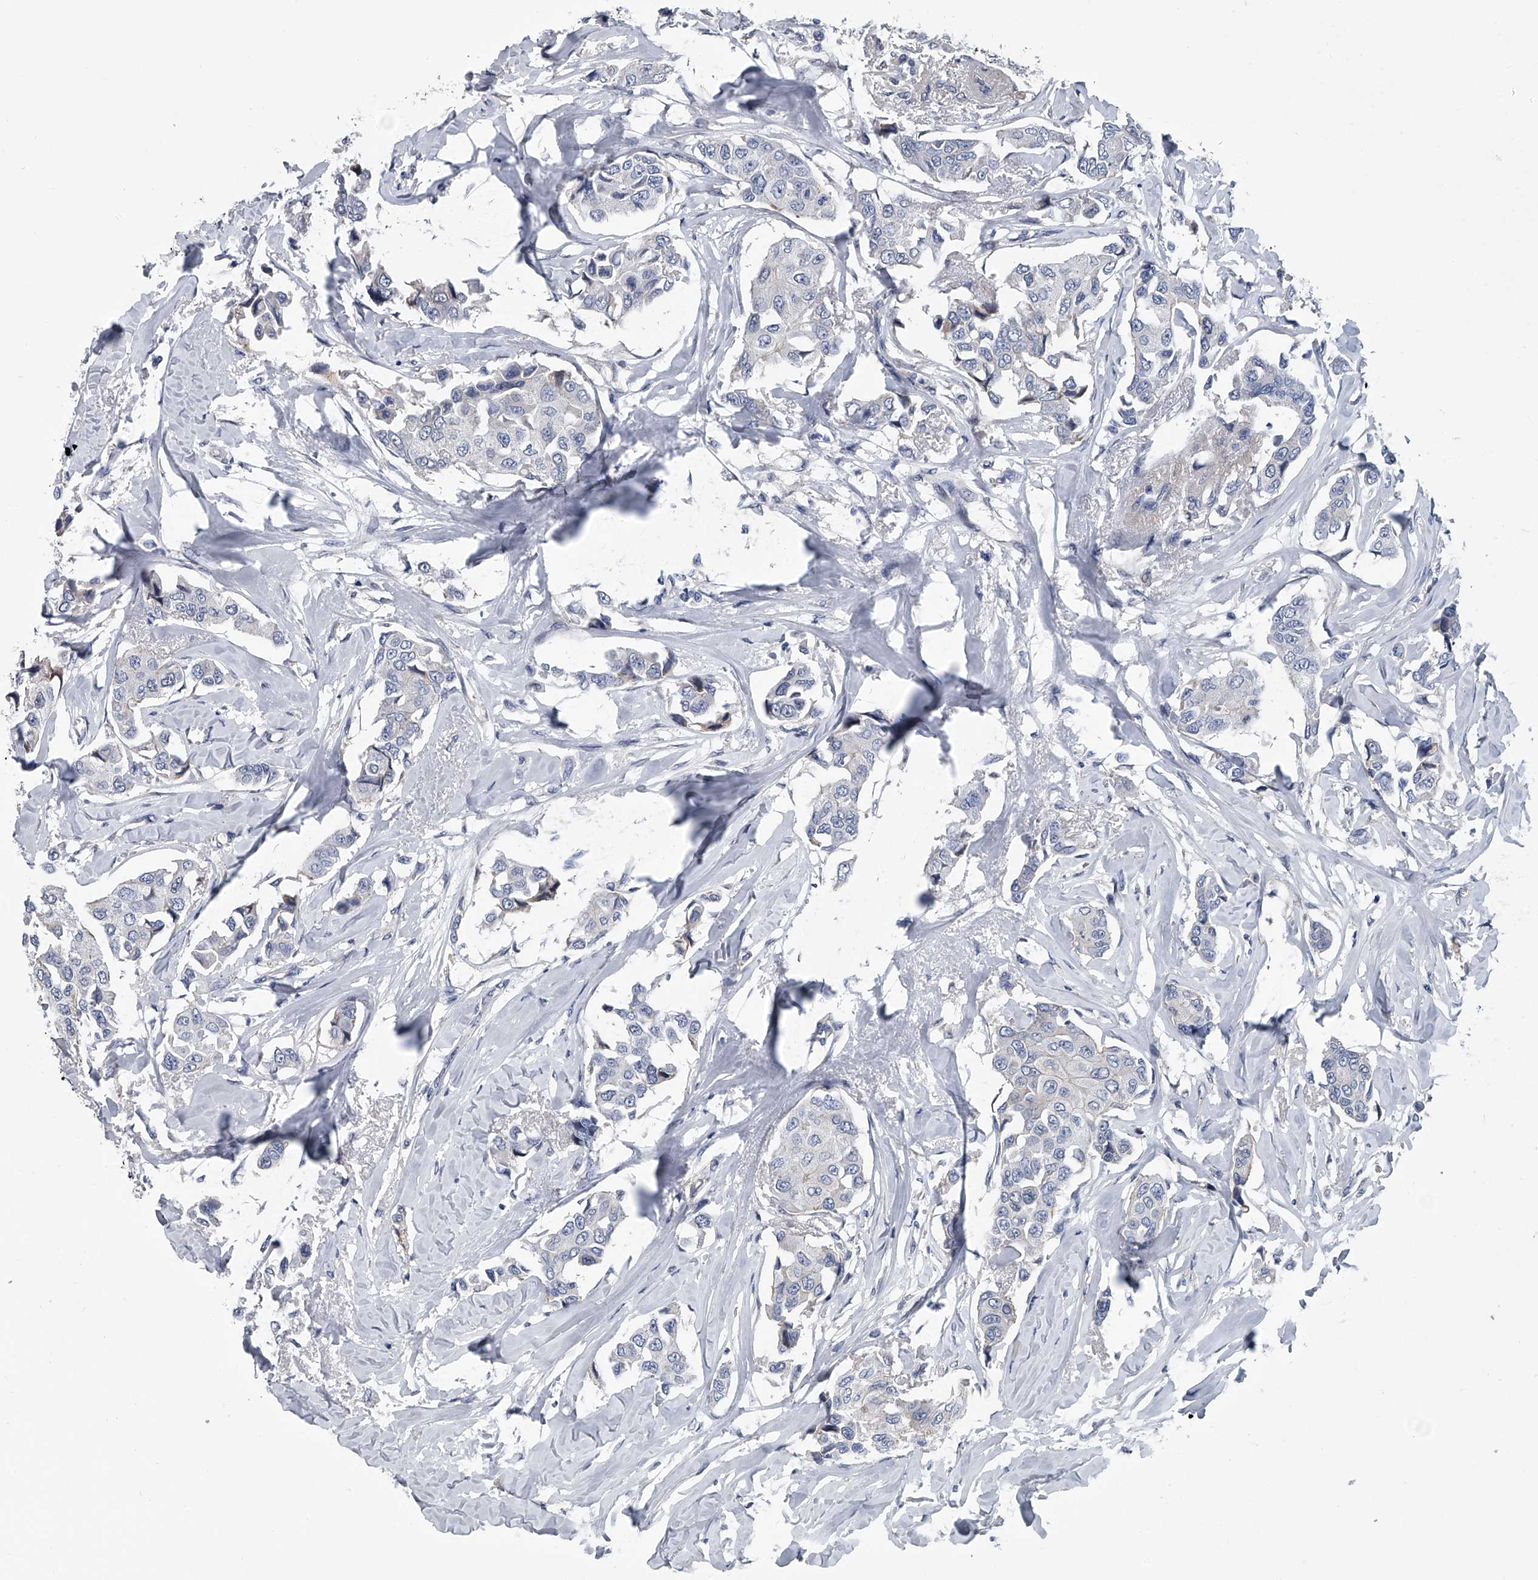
{"staining": {"intensity": "negative", "quantity": "none", "location": "none"}, "tissue": "breast cancer", "cell_type": "Tumor cells", "image_type": "cancer", "snomed": [{"axis": "morphology", "description": "Duct carcinoma"}, {"axis": "topography", "description": "Breast"}], "caption": "This is a micrograph of immunohistochemistry staining of breast infiltrating ductal carcinoma, which shows no expression in tumor cells.", "gene": "ABCG1", "patient": {"sex": "female", "age": 80}}